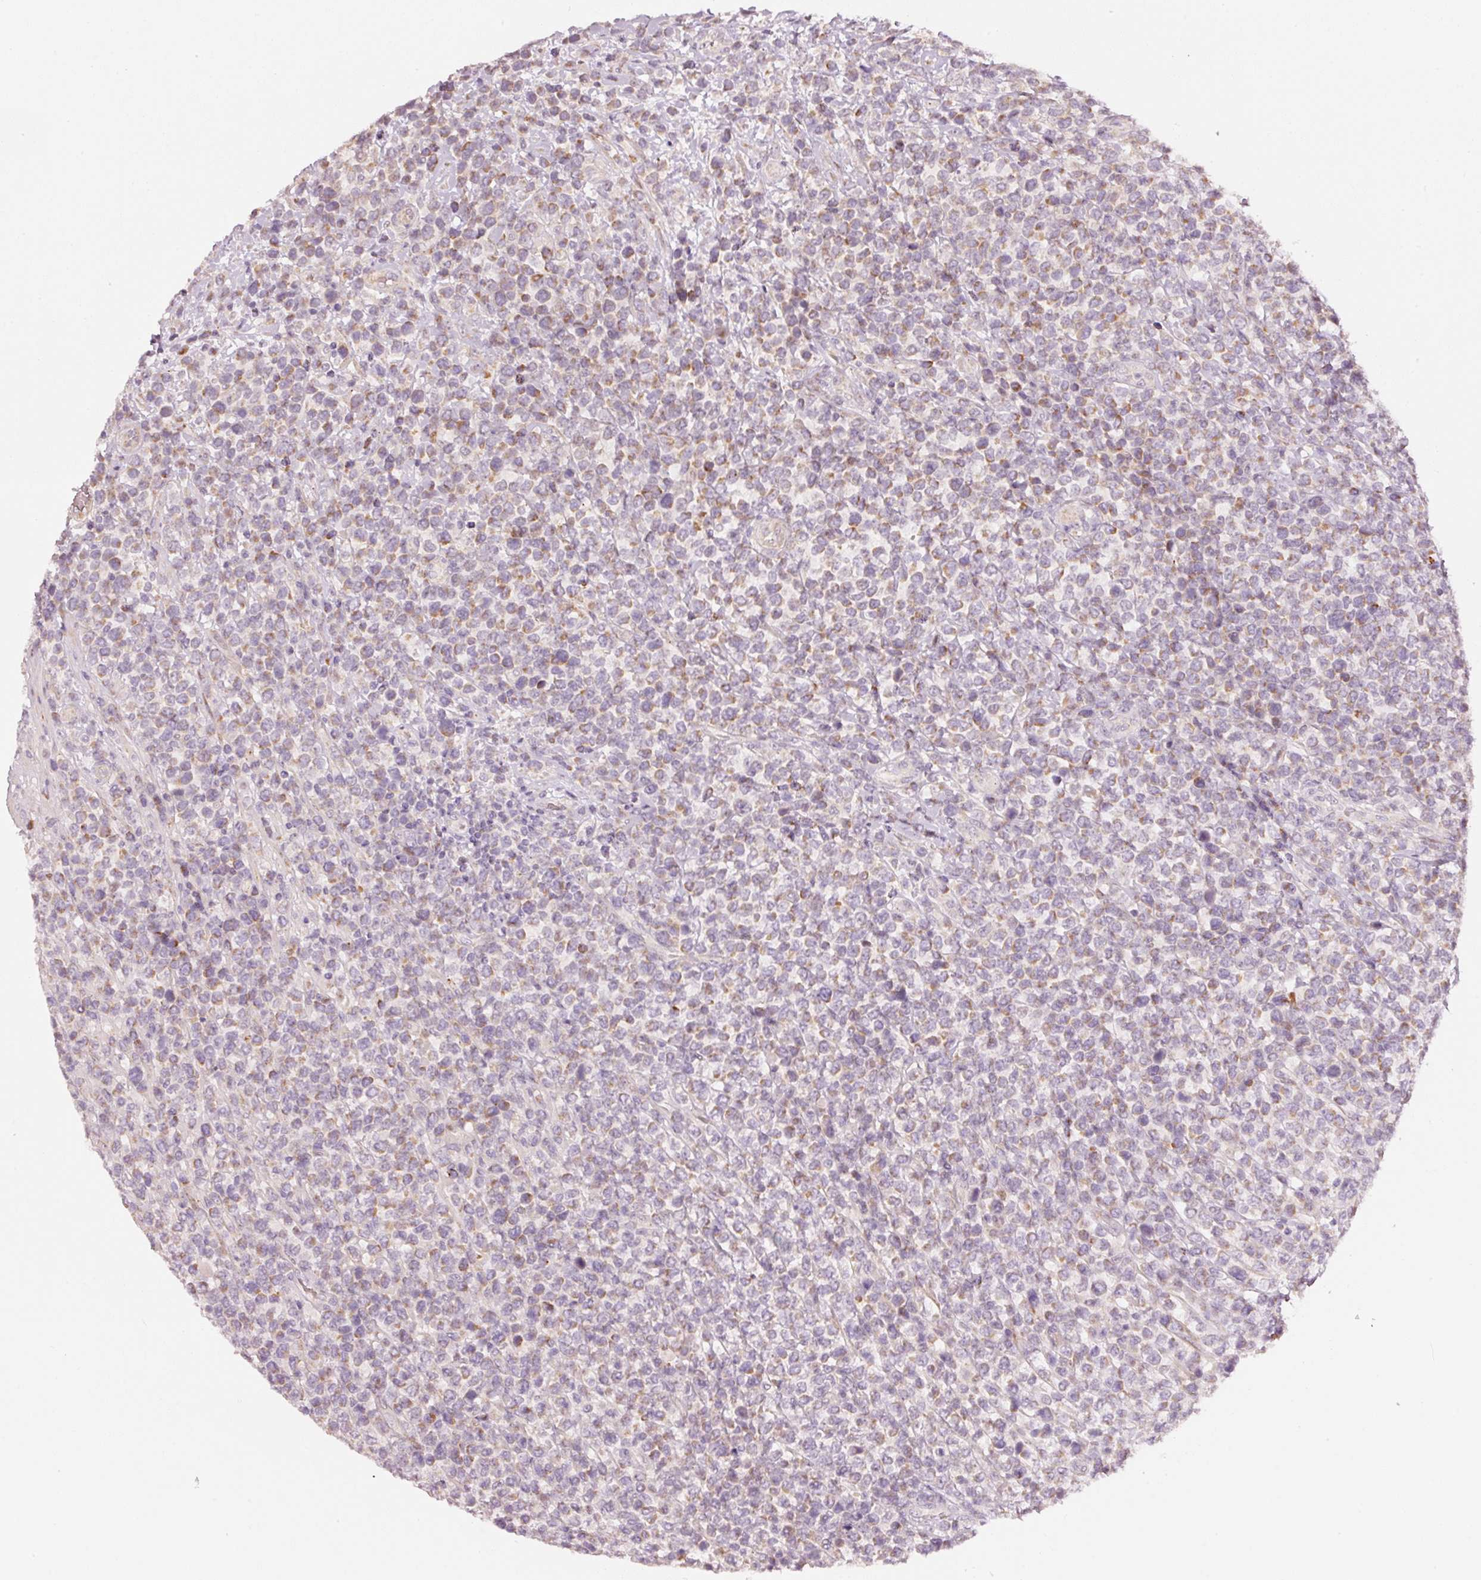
{"staining": {"intensity": "negative", "quantity": "none", "location": "none"}, "tissue": "lymphoma", "cell_type": "Tumor cells", "image_type": "cancer", "snomed": [{"axis": "morphology", "description": "Malignant lymphoma, non-Hodgkin's type, High grade"}, {"axis": "topography", "description": "Soft tissue"}], "caption": "High power microscopy photomicrograph of an IHC micrograph of lymphoma, revealing no significant staining in tumor cells. (Stains: DAB IHC with hematoxylin counter stain, Microscopy: brightfield microscopy at high magnification).", "gene": "TOB2", "patient": {"sex": "female", "age": 56}}